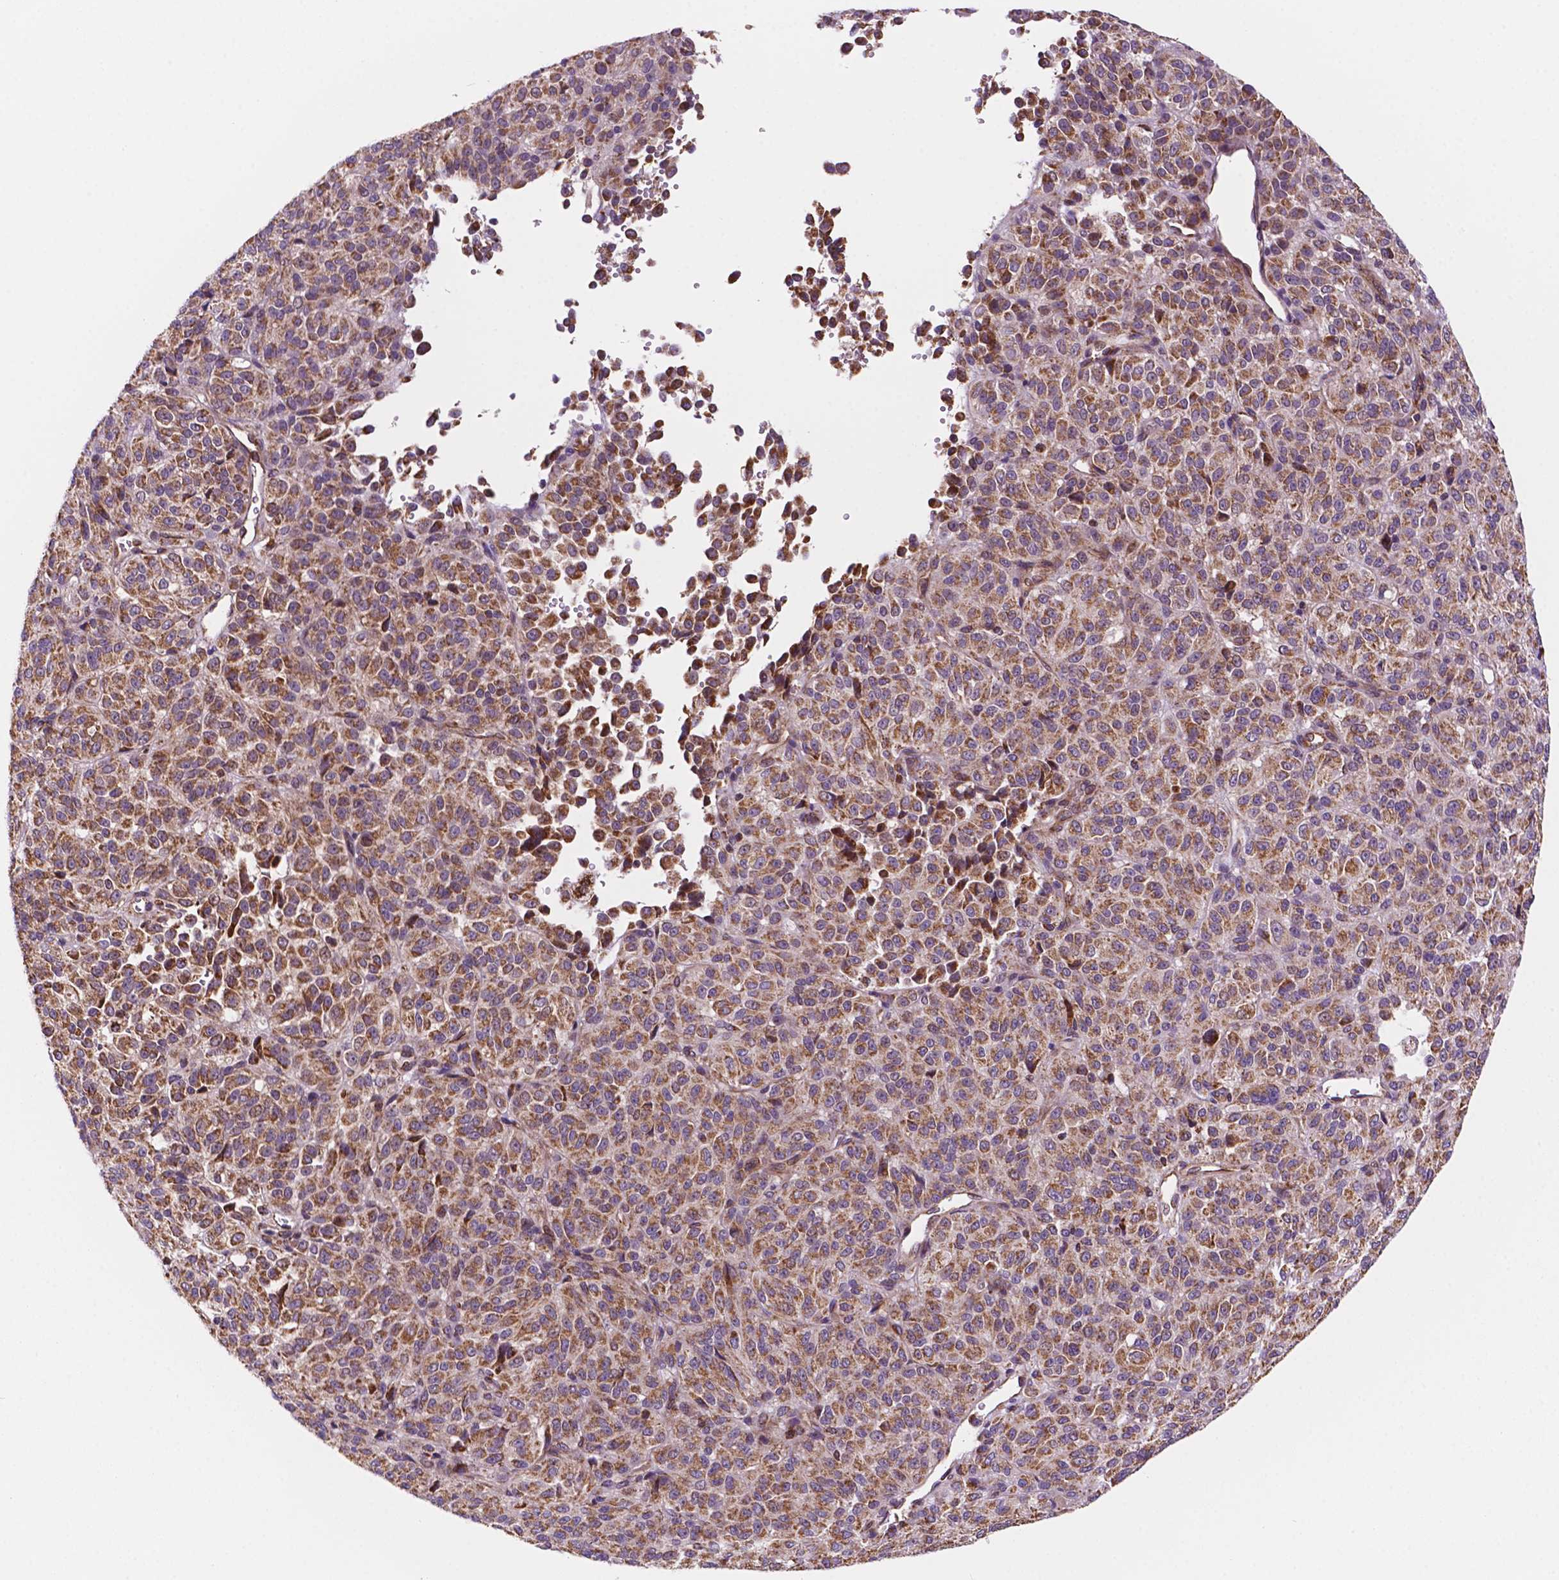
{"staining": {"intensity": "moderate", "quantity": ">75%", "location": "cytoplasmic/membranous"}, "tissue": "melanoma", "cell_type": "Tumor cells", "image_type": "cancer", "snomed": [{"axis": "morphology", "description": "Malignant melanoma, Metastatic site"}, {"axis": "topography", "description": "Brain"}], "caption": "Immunohistochemistry histopathology image of neoplastic tissue: melanoma stained using immunohistochemistry (IHC) reveals medium levels of moderate protein expression localized specifically in the cytoplasmic/membranous of tumor cells, appearing as a cytoplasmic/membranous brown color.", "gene": "GEMIN4", "patient": {"sex": "female", "age": 56}}